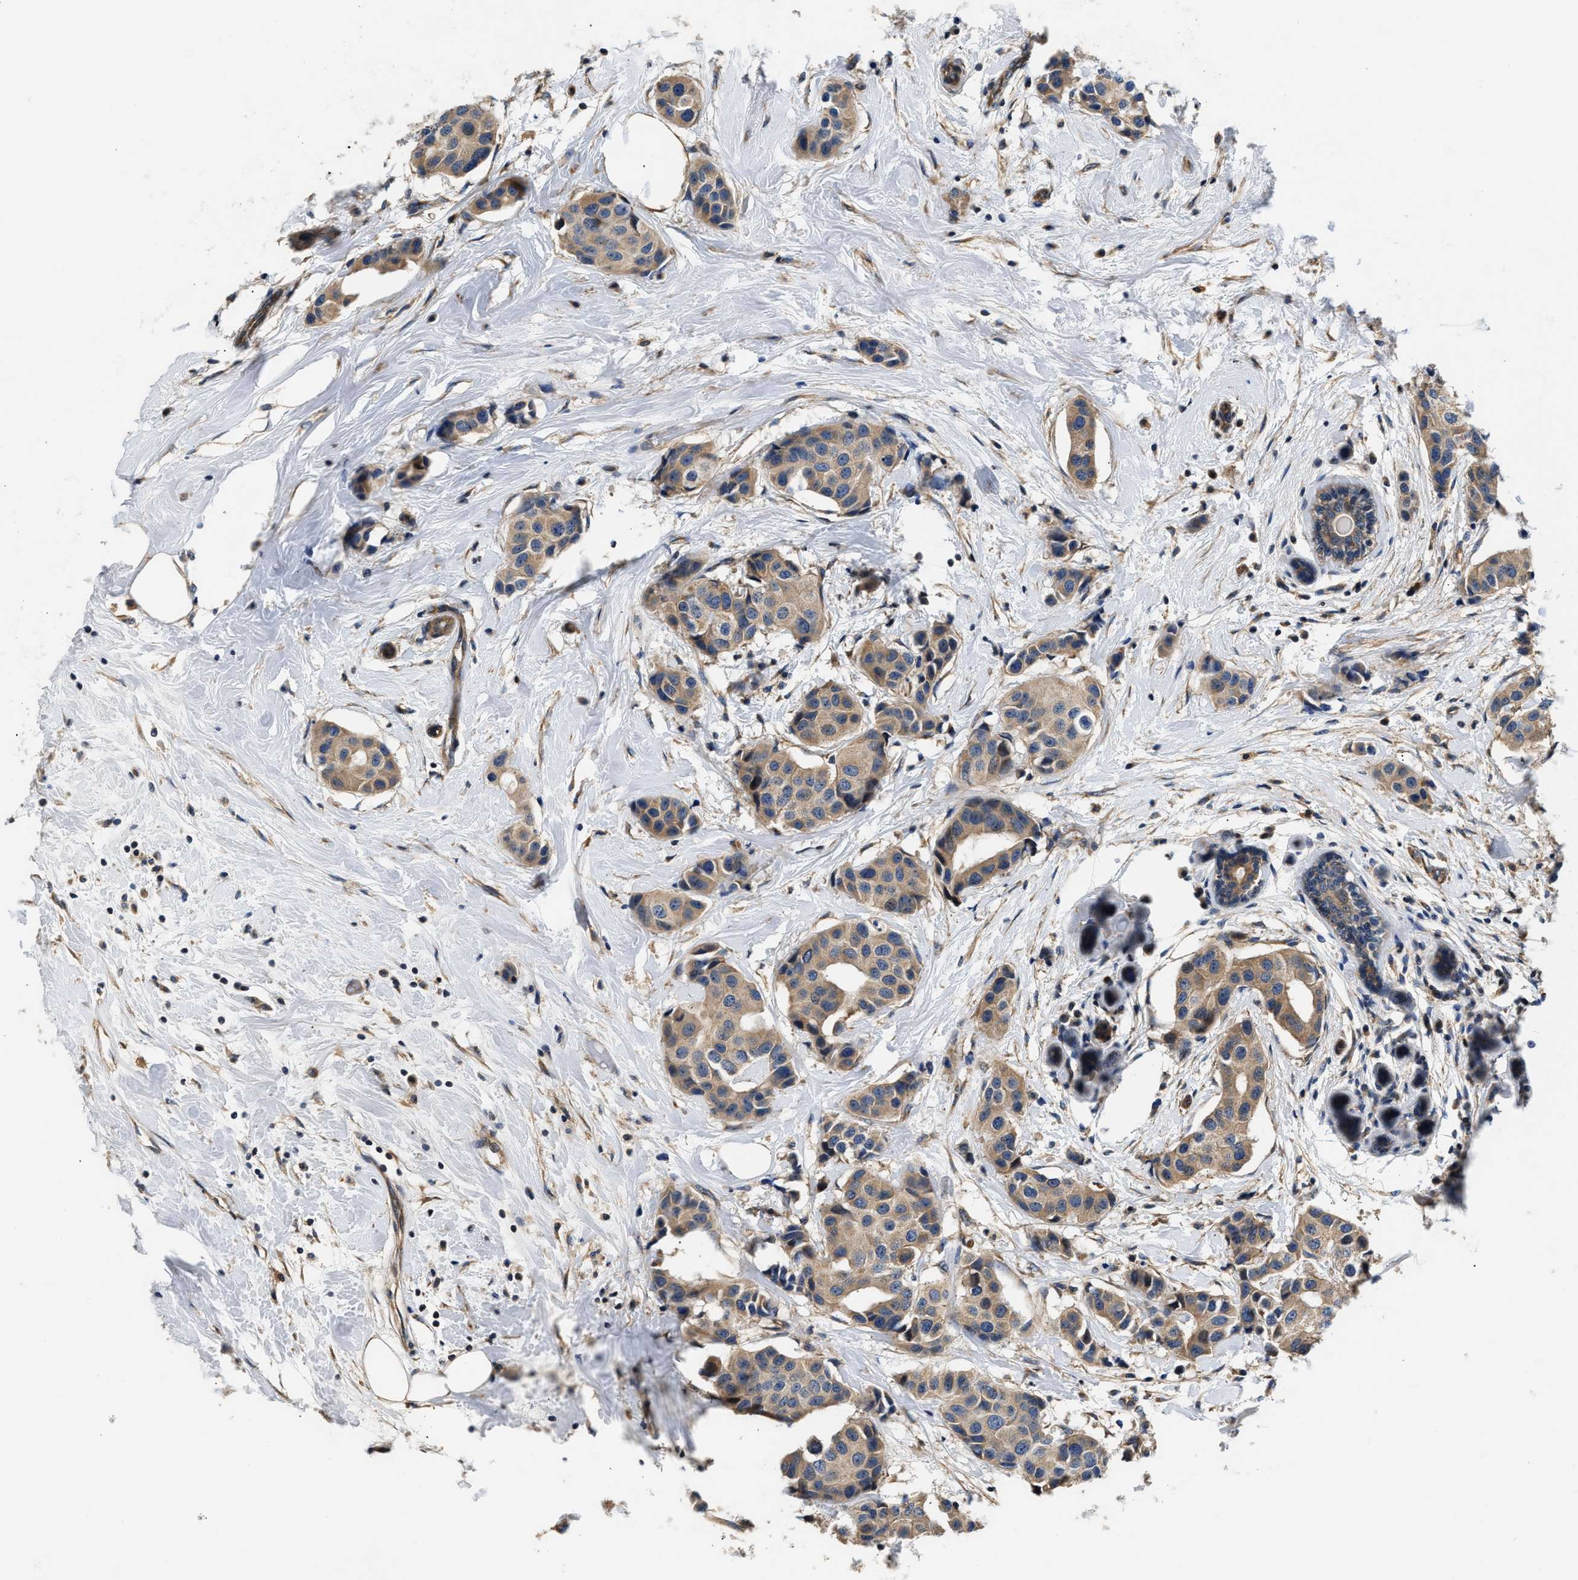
{"staining": {"intensity": "moderate", "quantity": ">75%", "location": "cytoplasmic/membranous"}, "tissue": "breast cancer", "cell_type": "Tumor cells", "image_type": "cancer", "snomed": [{"axis": "morphology", "description": "Normal tissue, NOS"}, {"axis": "morphology", "description": "Duct carcinoma"}, {"axis": "topography", "description": "Breast"}], "caption": "Immunohistochemistry (IHC) photomicrograph of neoplastic tissue: human breast invasive ductal carcinoma stained using immunohistochemistry exhibits medium levels of moderate protein expression localized specifically in the cytoplasmic/membranous of tumor cells, appearing as a cytoplasmic/membranous brown color.", "gene": "TEX2", "patient": {"sex": "female", "age": 39}}